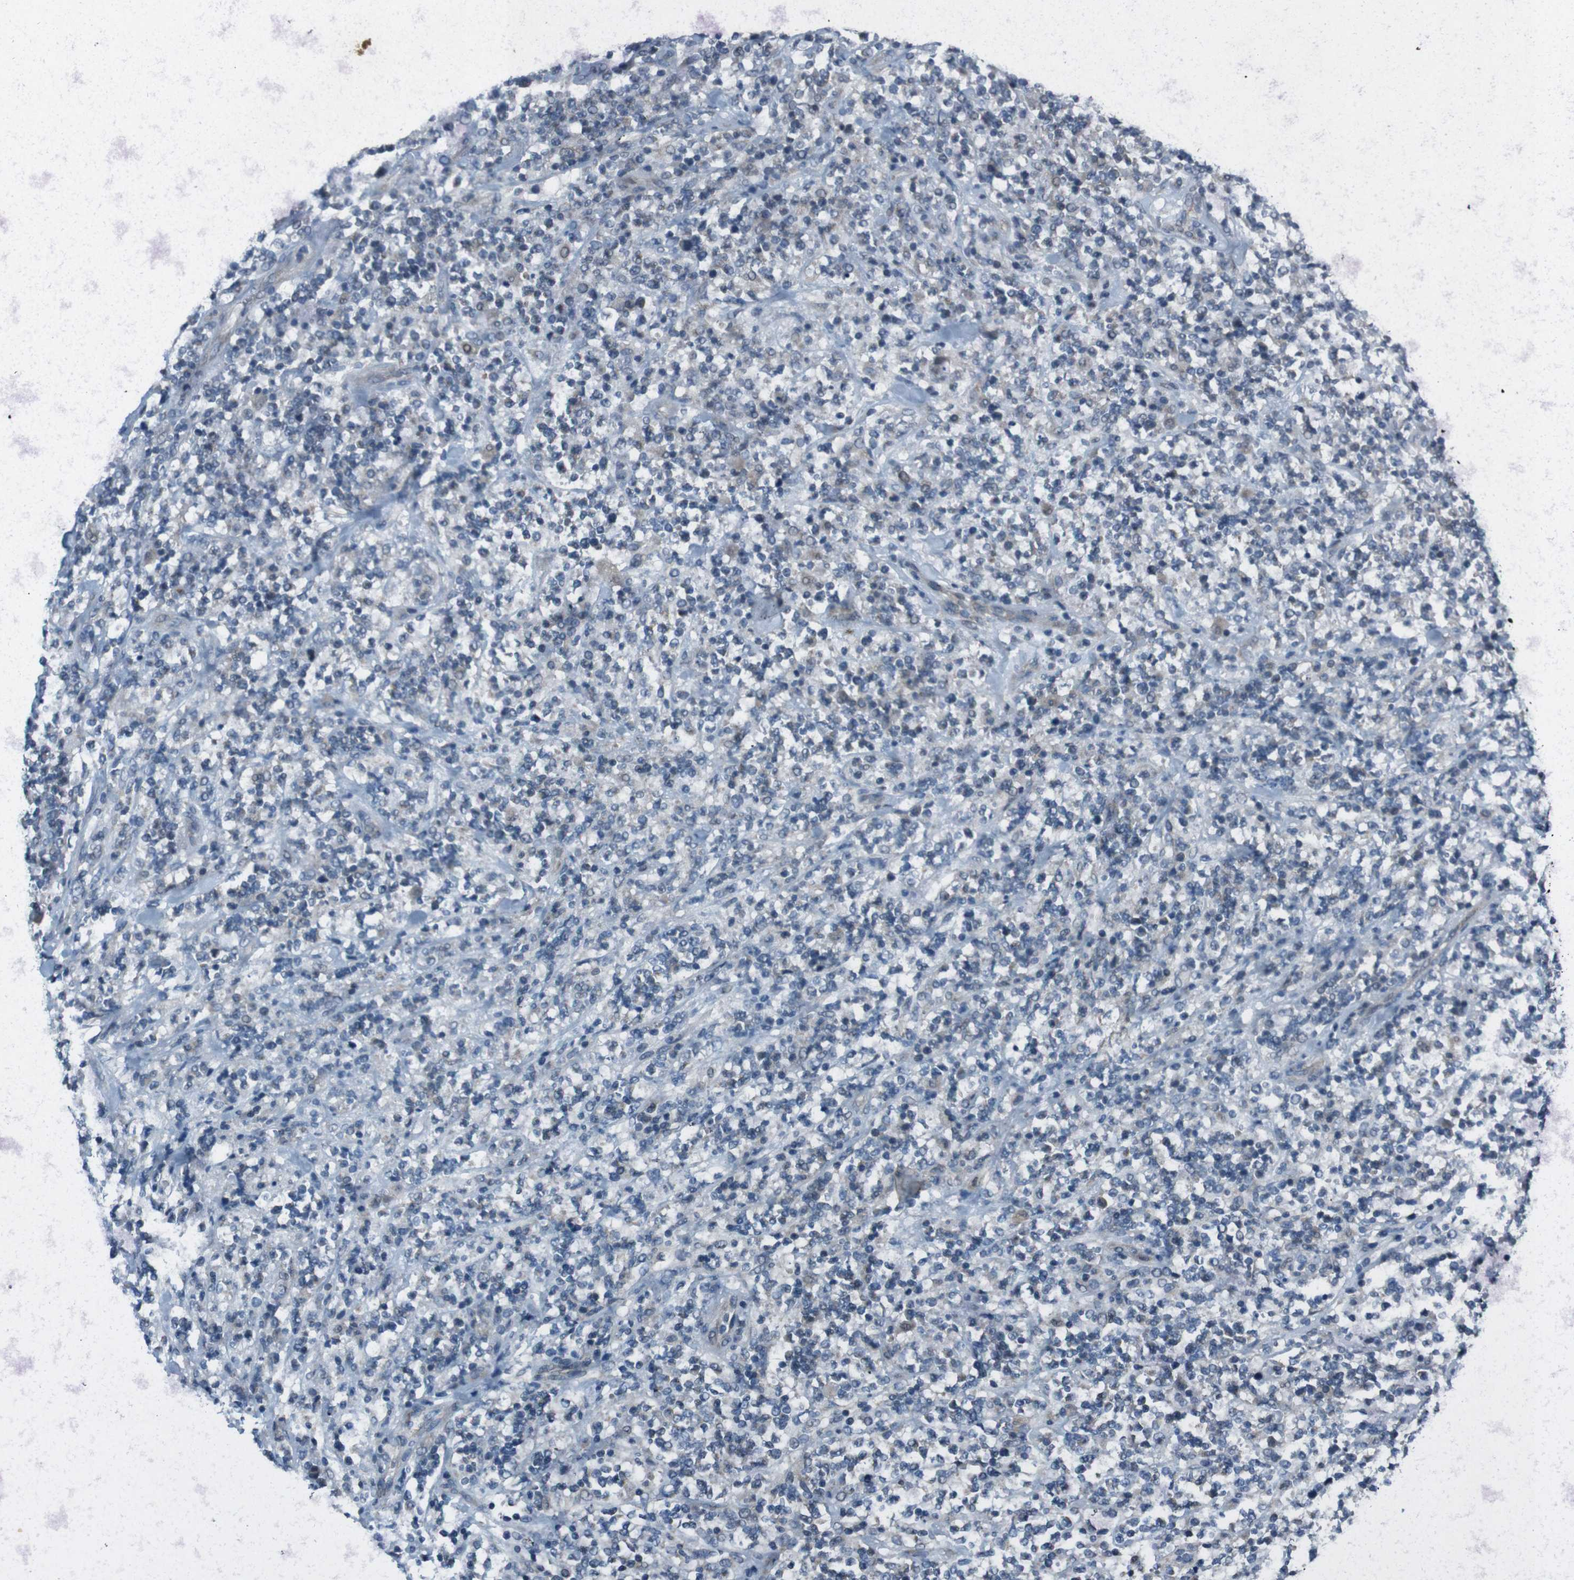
{"staining": {"intensity": "negative", "quantity": "none", "location": "none"}, "tissue": "lymphoma", "cell_type": "Tumor cells", "image_type": "cancer", "snomed": [{"axis": "morphology", "description": "Malignant lymphoma, non-Hodgkin's type, High grade"}, {"axis": "topography", "description": "Soft tissue"}], "caption": "This is a photomicrograph of immunohistochemistry staining of lymphoma, which shows no staining in tumor cells. (Brightfield microscopy of DAB (3,3'-diaminobenzidine) IHC at high magnification).", "gene": "EFNA5", "patient": {"sex": "male", "age": 18}}